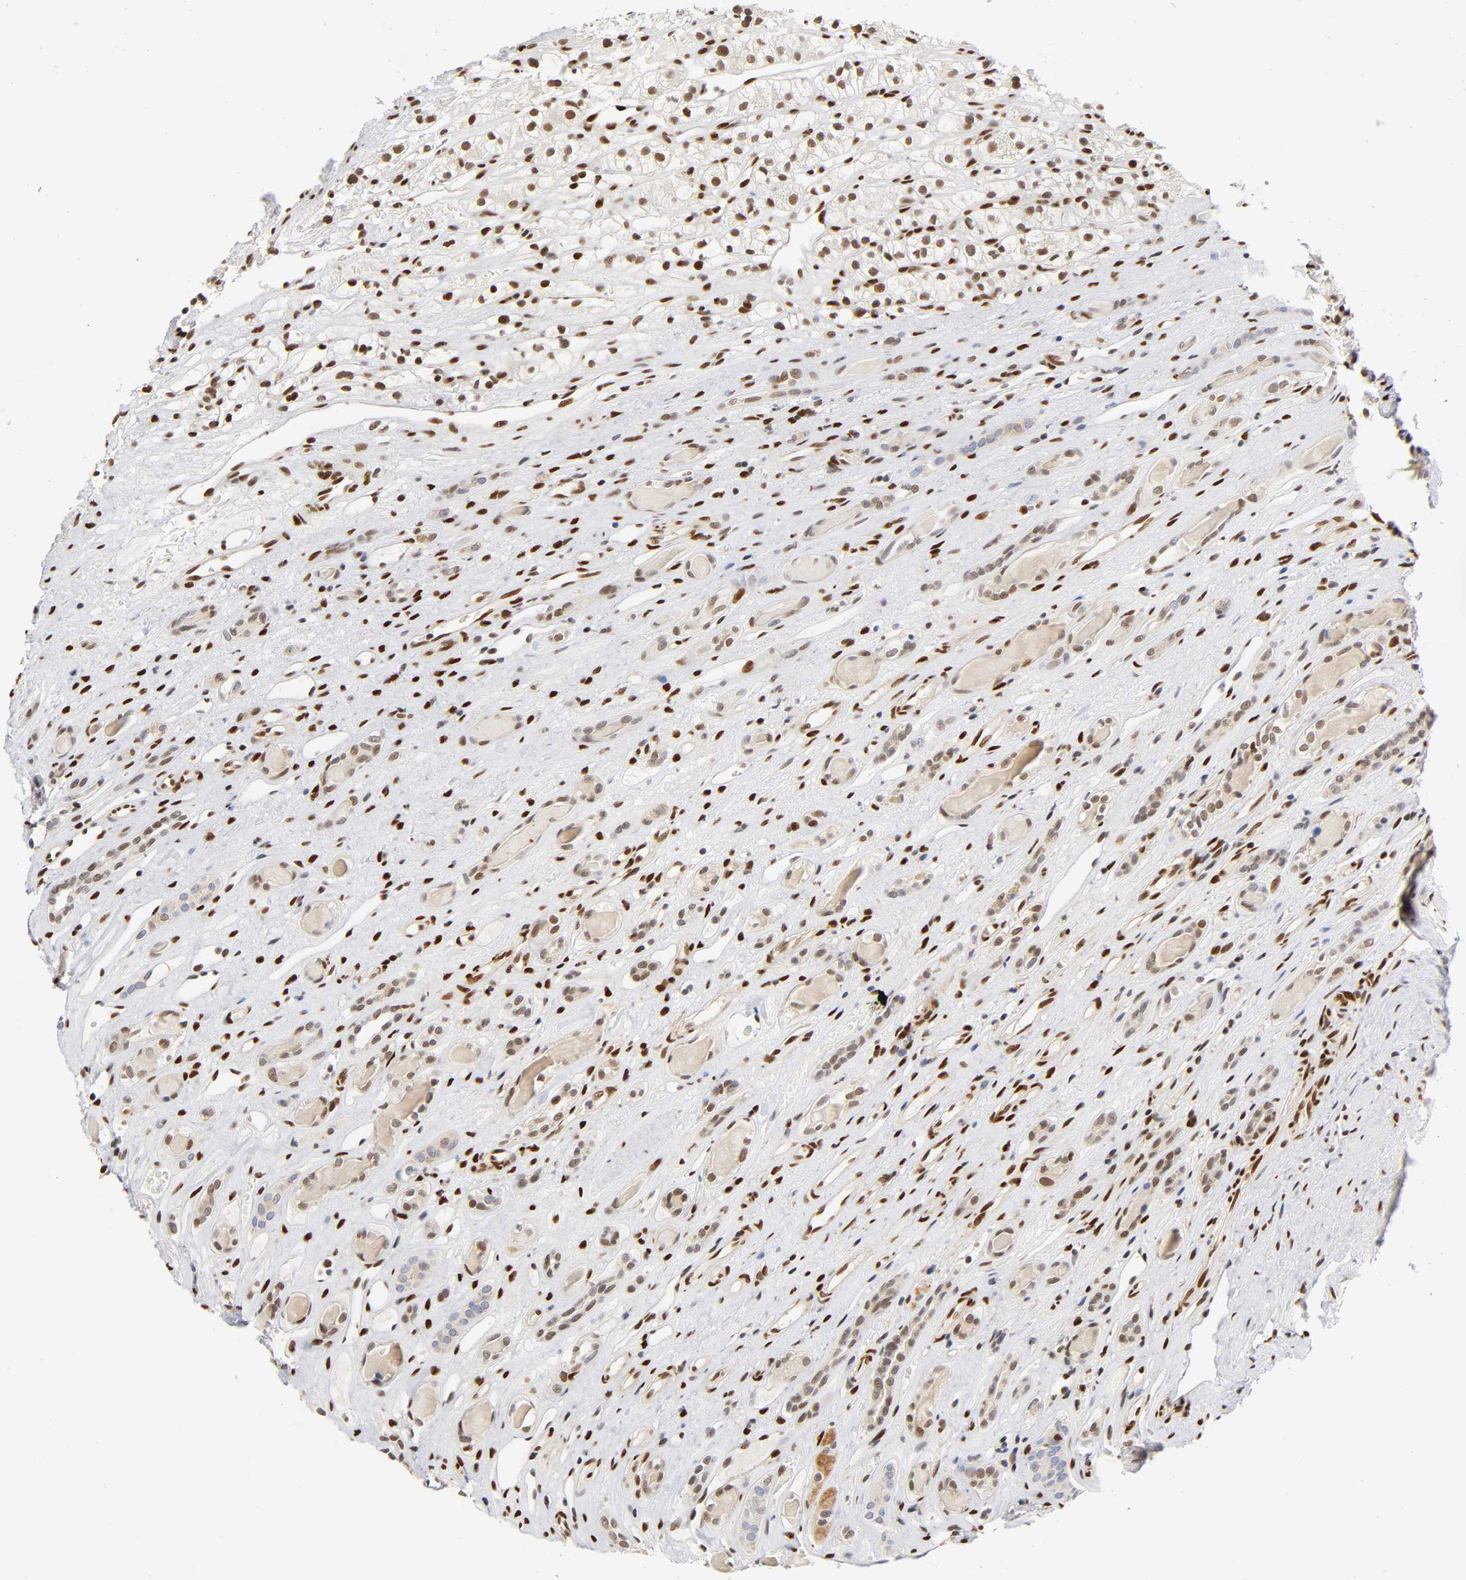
{"staining": {"intensity": "strong", "quantity": ">75%", "location": "nuclear"}, "tissue": "renal cancer", "cell_type": "Tumor cells", "image_type": "cancer", "snomed": [{"axis": "morphology", "description": "Adenocarcinoma, NOS"}, {"axis": "topography", "description": "Kidney"}], "caption": "Adenocarcinoma (renal) was stained to show a protein in brown. There is high levels of strong nuclear expression in about >75% of tumor cells.", "gene": "NR3C1", "patient": {"sex": "female", "age": 60}}